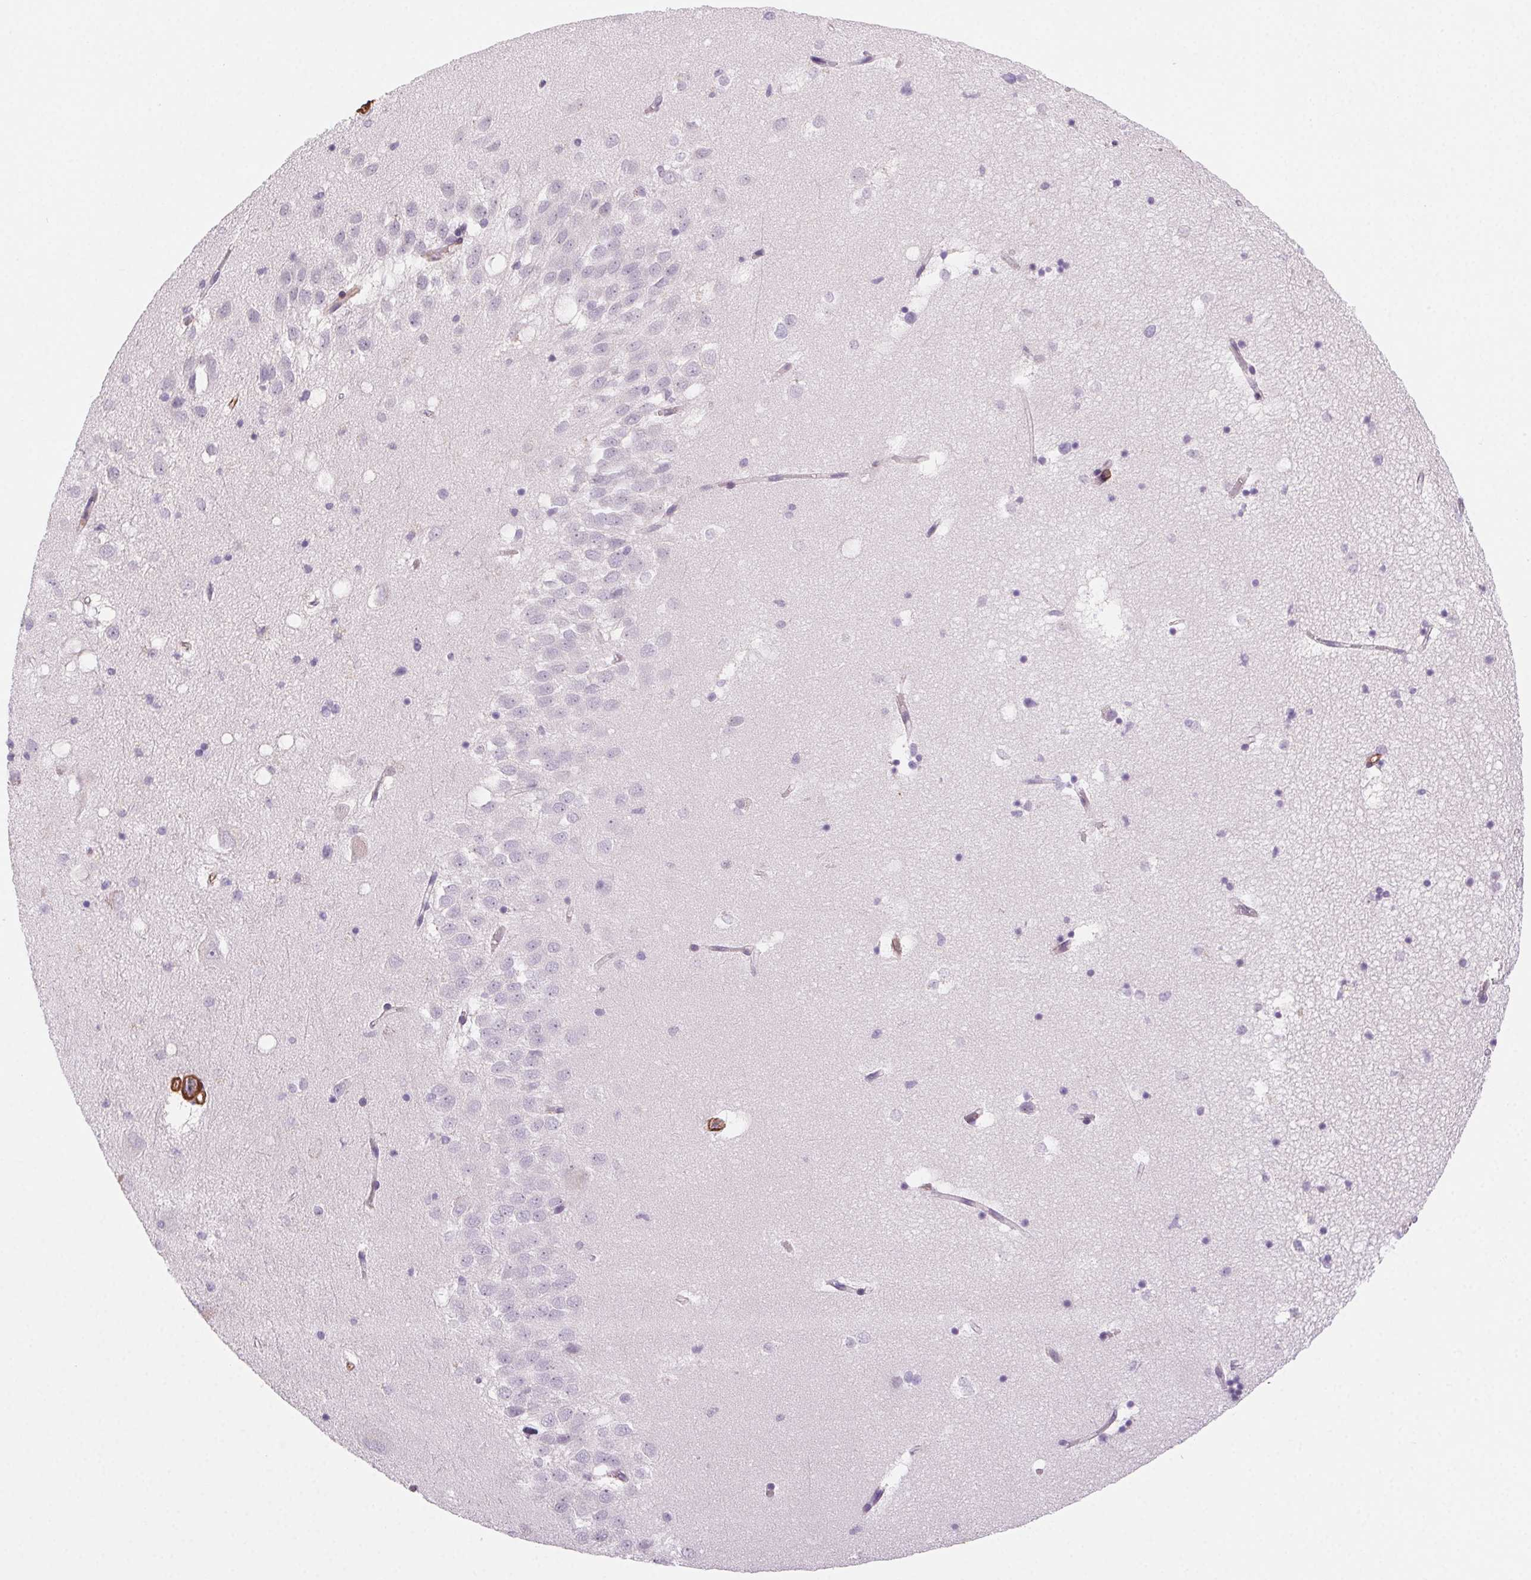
{"staining": {"intensity": "negative", "quantity": "none", "location": "none"}, "tissue": "hippocampus", "cell_type": "Glial cells", "image_type": "normal", "snomed": [{"axis": "morphology", "description": "Normal tissue, NOS"}, {"axis": "topography", "description": "Hippocampus"}], "caption": "Immunohistochemical staining of unremarkable human hippocampus demonstrates no significant expression in glial cells. (DAB IHC with hematoxylin counter stain).", "gene": "GPX8", "patient": {"sex": "male", "age": 58}}